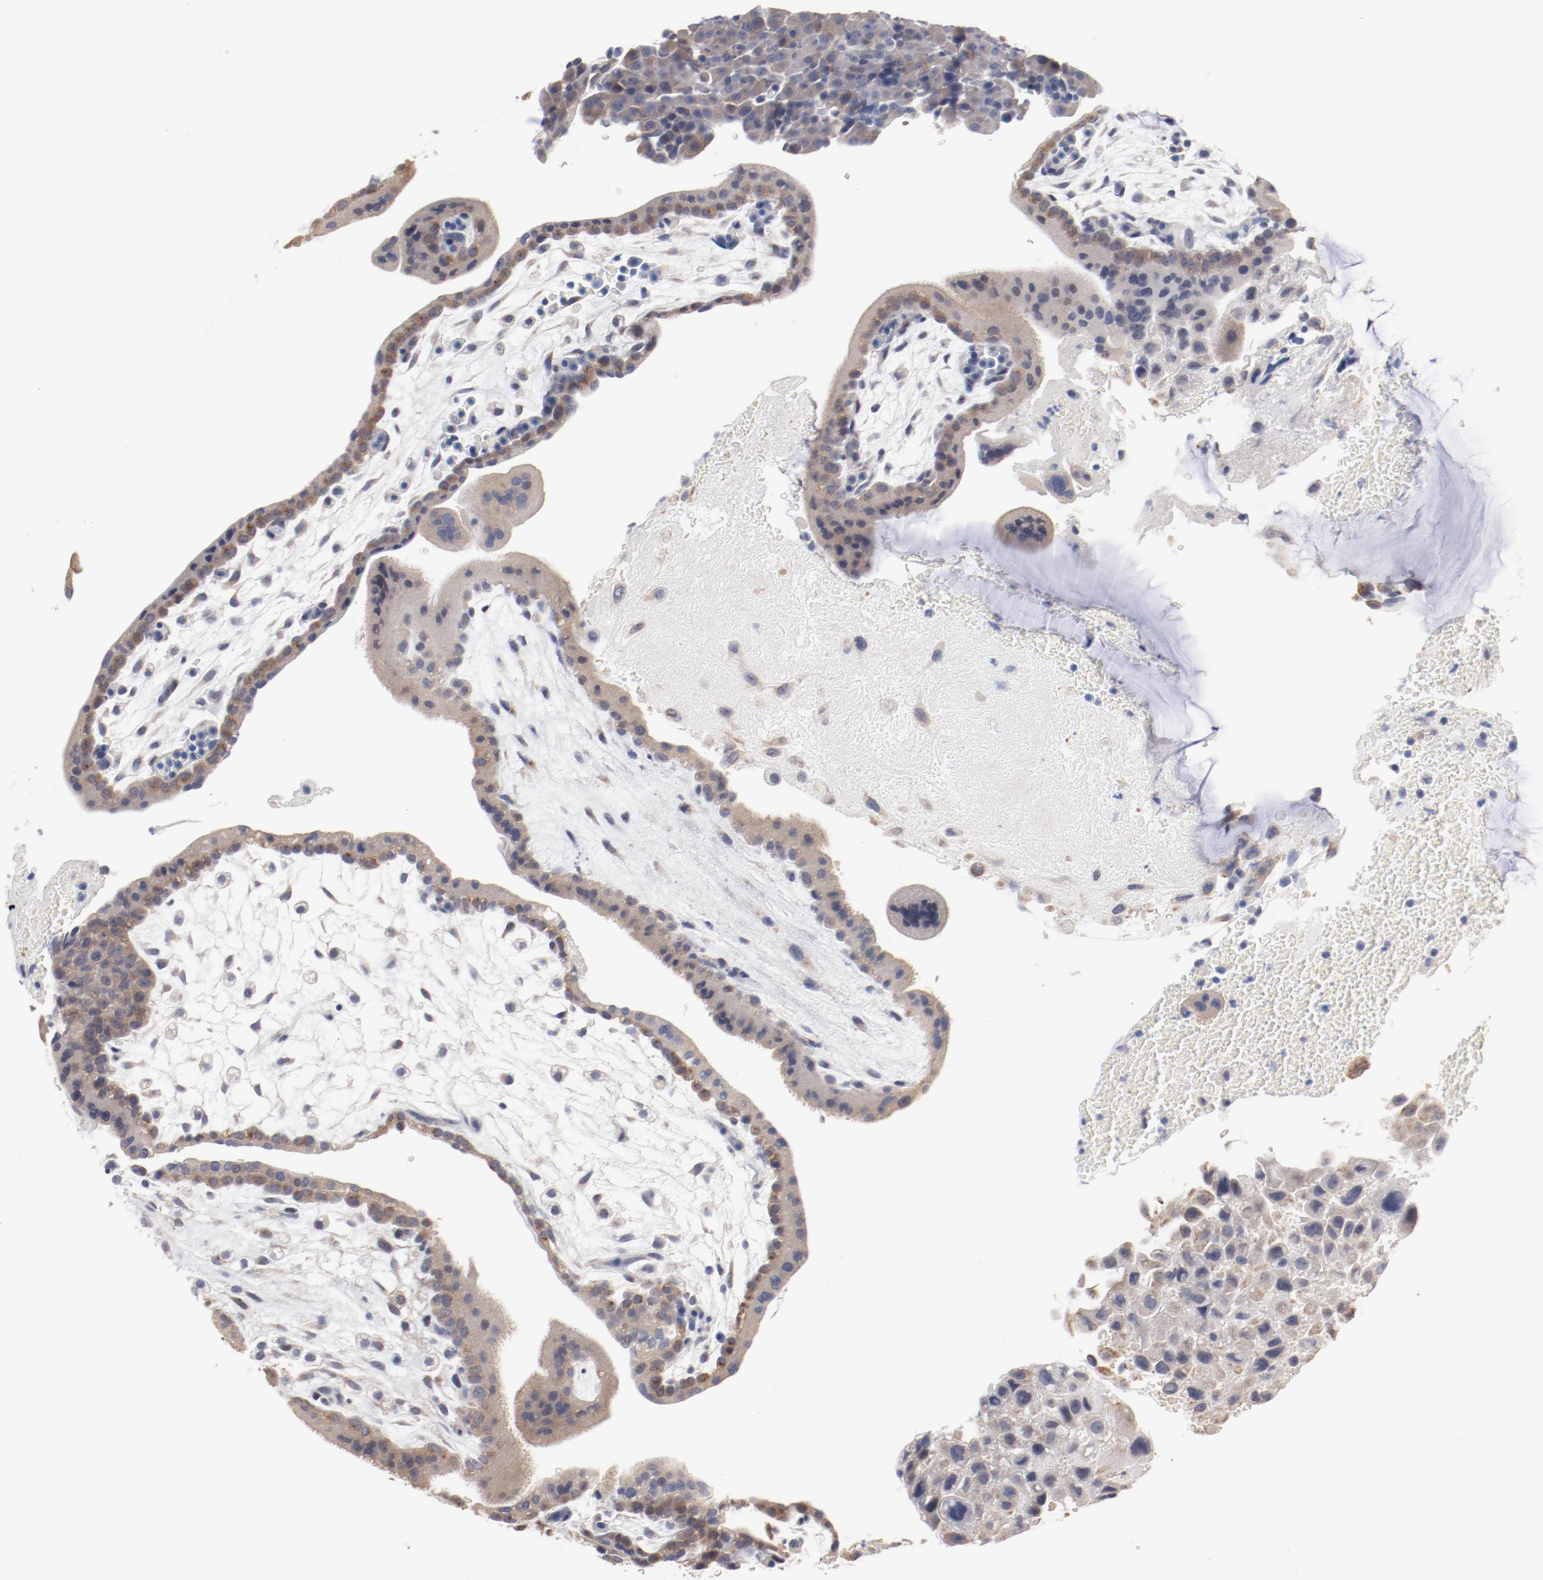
{"staining": {"intensity": "weak", "quantity": "25%-75%", "location": "cytoplasmic/membranous"}, "tissue": "placenta", "cell_type": "Decidual cells", "image_type": "normal", "snomed": [{"axis": "morphology", "description": "Normal tissue, NOS"}, {"axis": "topography", "description": "Placenta"}], "caption": "The histopathology image shows a brown stain indicating the presence of a protein in the cytoplasmic/membranous of decidual cells in placenta.", "gene": "GPR143", "patient": {"sex": "female", "age": 35}}